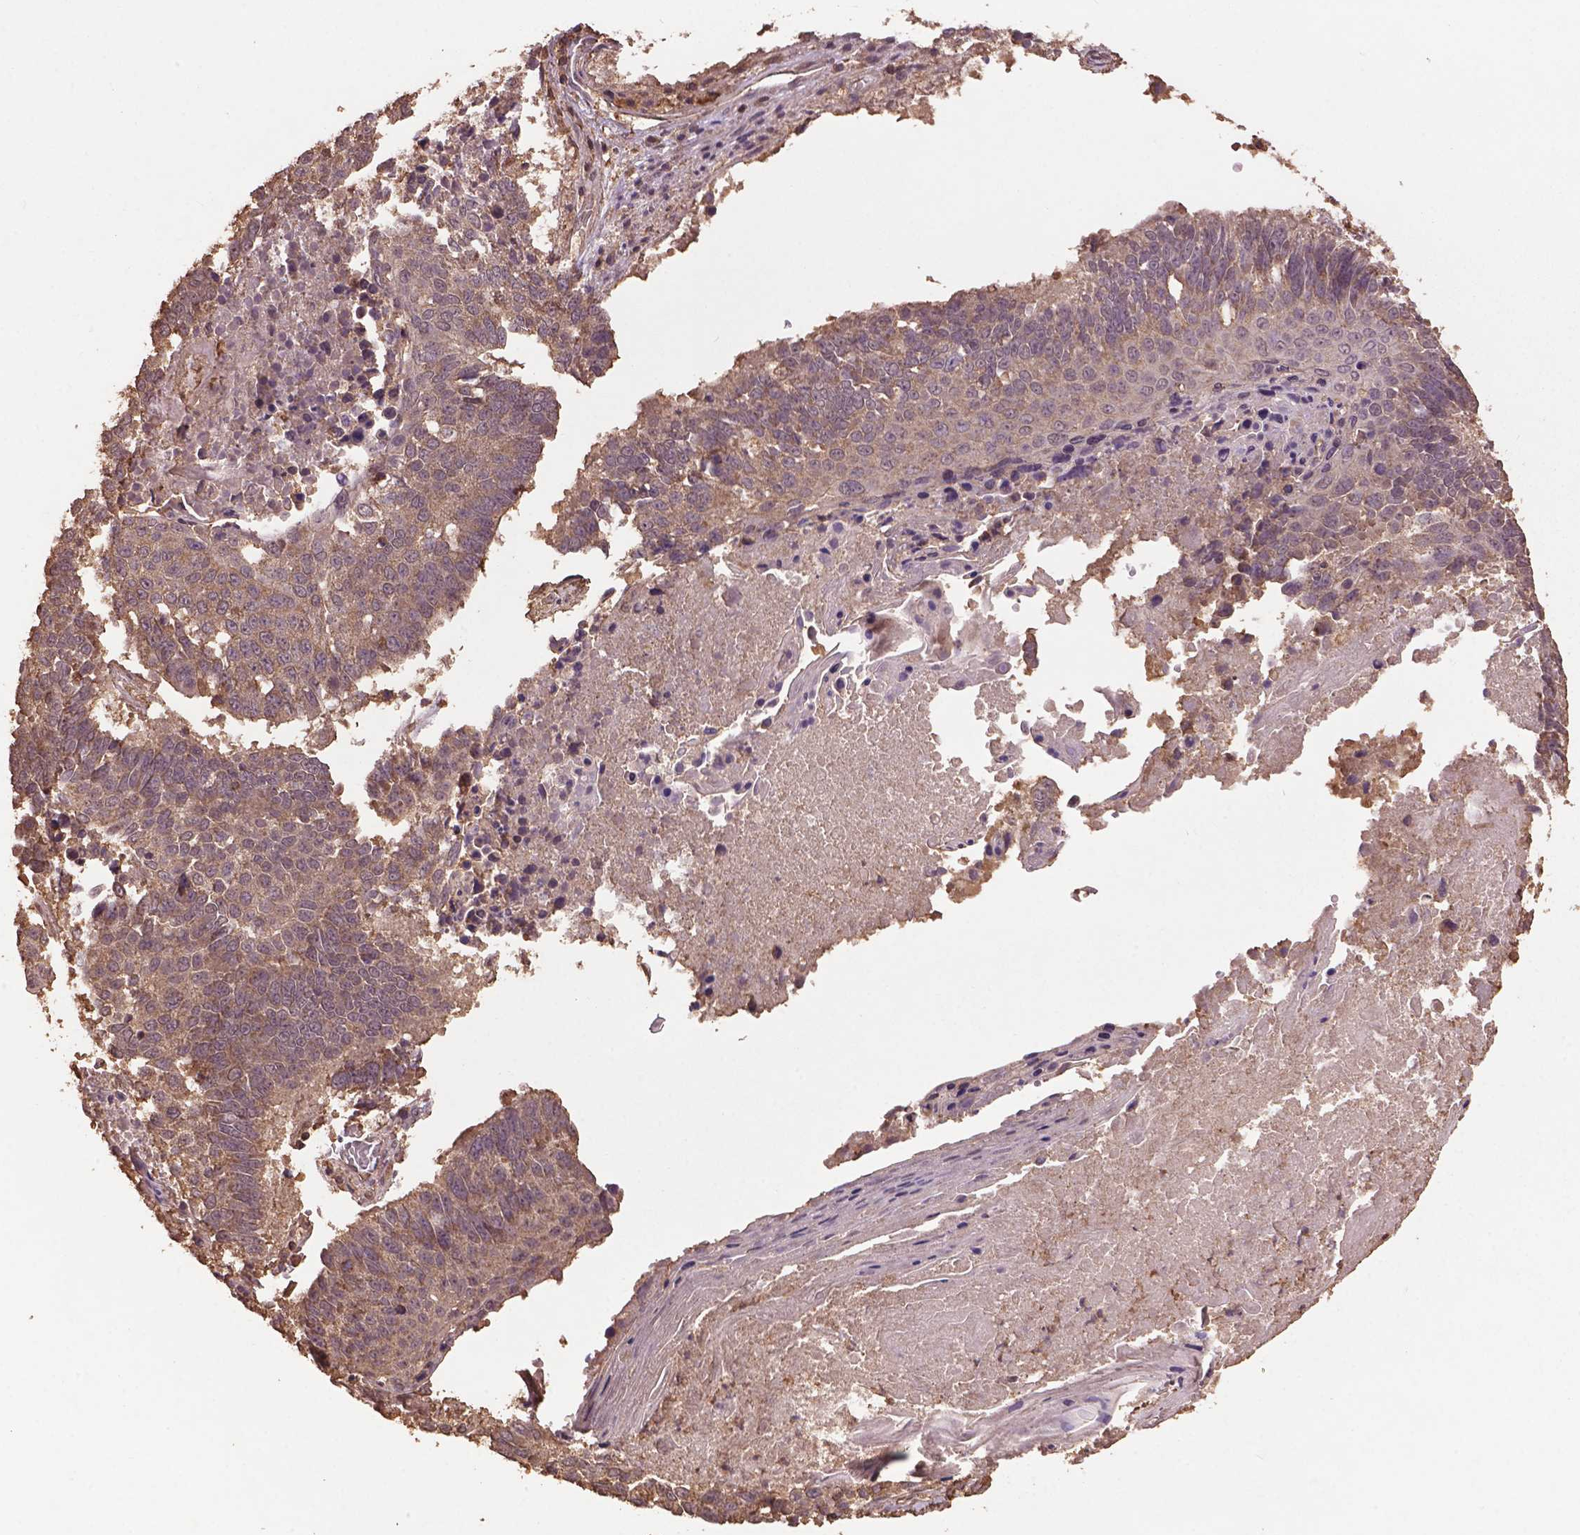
{"staining": {"intensity": "weak", "quantity": "25%-75%", "location": "cytoplasmic/membranous"}, "tissue": "lung cancer", "cell_type": "Tumor cells", "image_type": "cancer", "snomed": [{"axis": "morphology", "description": "Squamous cell carcinoma, NOS"}, {"axis": "topography", "description": "Lung"}], "caption": "This image displays lung cancer stained with immunohistochemistry to label a protein in brown. The cytoplasmic/membranous of tumor cells show weak positivity for the protein. Nuclei are counter-stained blue.", "gene": "BABAM1", "patient": {"sex": "male", "age": 73}}